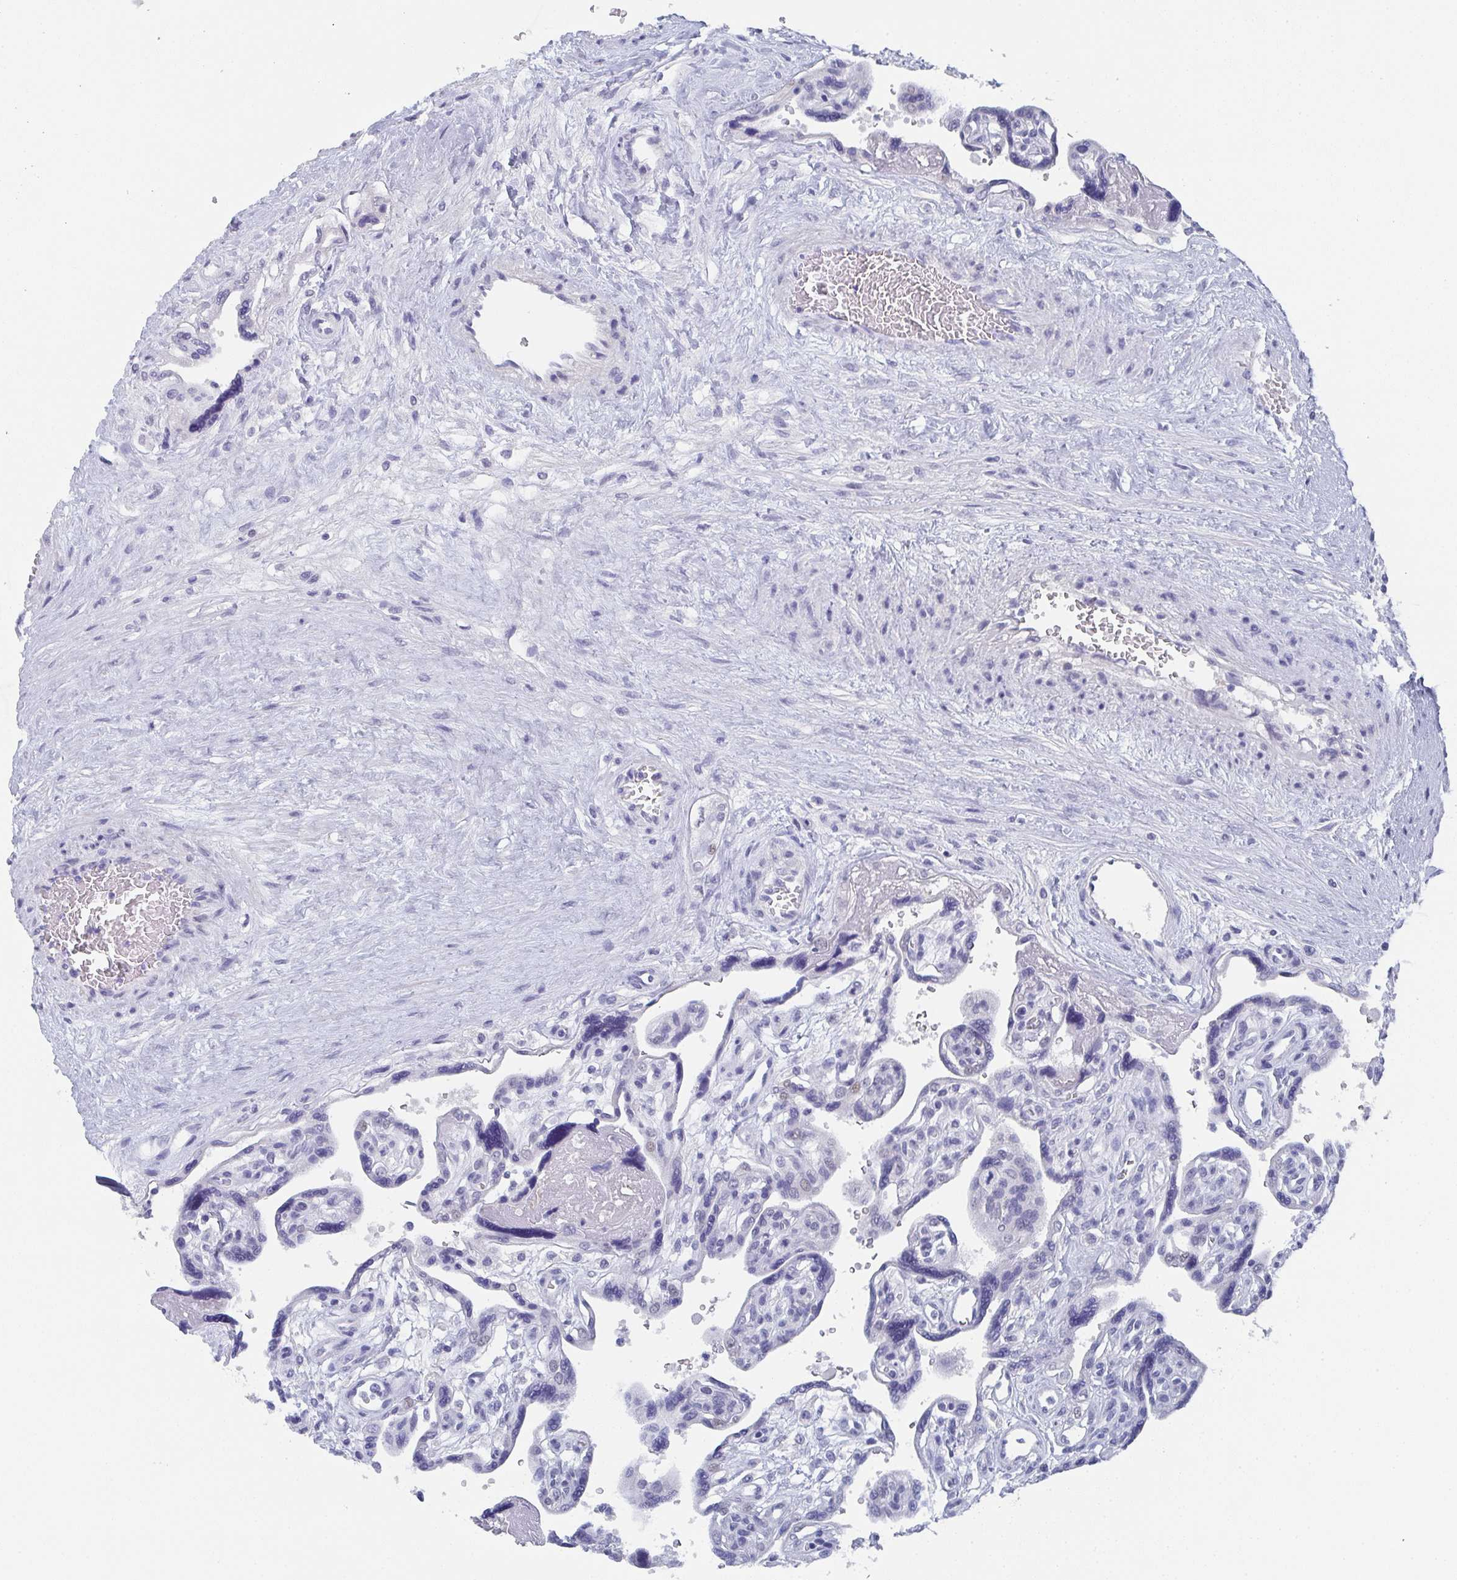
{"staining": {"intensity": "negative", "quantity": "none", "location": "none"}, "tissue": "placenta", "cell_type": "Decidual cells", "image_type": "normal", "snomed": [{"axis": "morphology", "description": "Normal tissue, NOS"}, {"axis": "topography", "description": "Placenta"}], "caption": "This is a micrograph of IHC staining of normal placenta, which shows no positivity in decidual cells.", "gene": "DYDC2", "patient": {"sex": "female", "age": 39}}